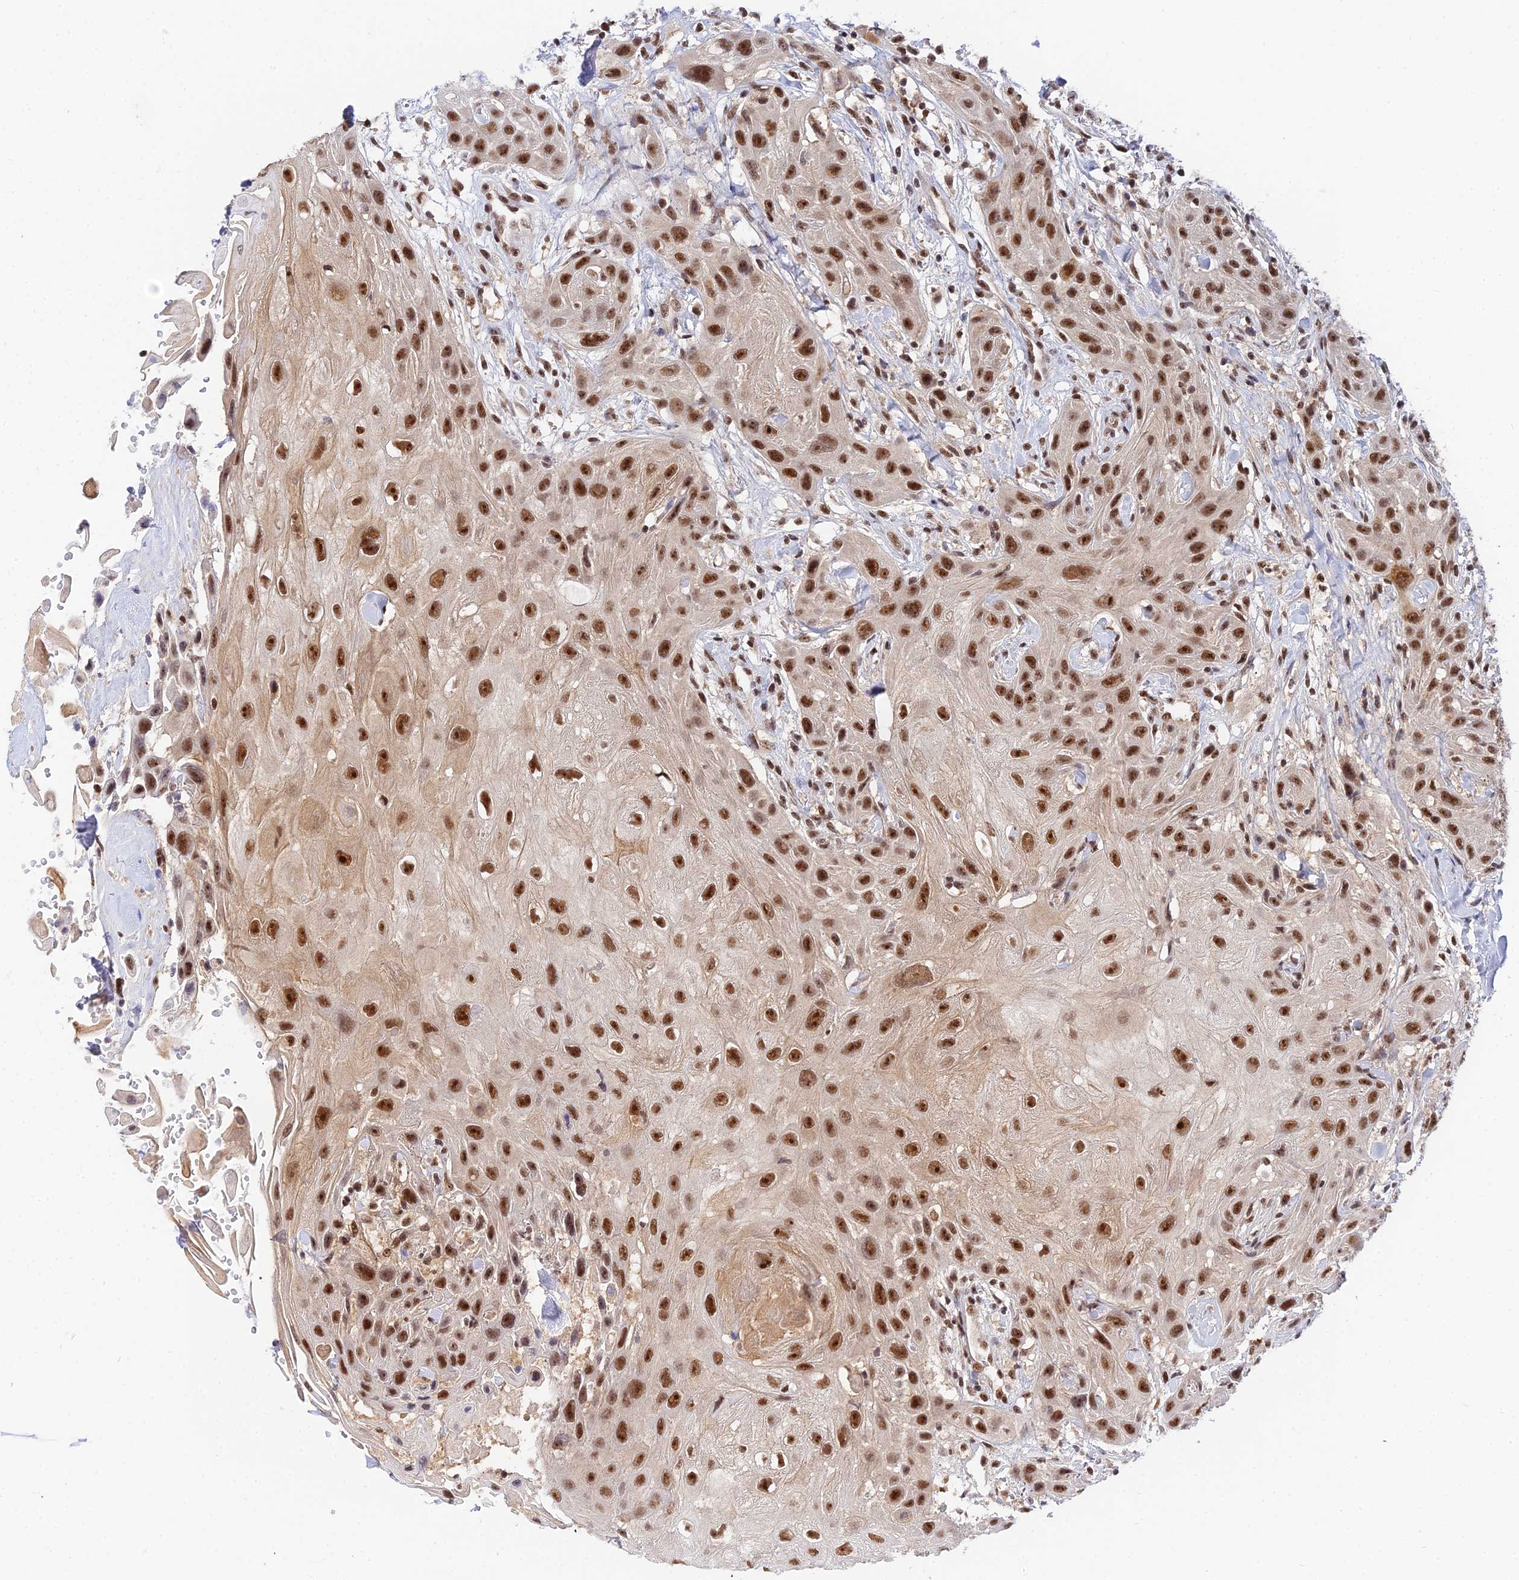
{"staining": {"intensity": "strong", "quantity": ">75%", "location": "nuclear"}, "tissue": "head and neck cancer", "cell_type": "Tumor cells", "image_type": "cancer", "snomed": [{"axis": "morphology", "description": "Squamous cell carcinoma, NOS"}, {"axis": "topography", "description": "Head-Neck"}], "caption": "Immunohistochemistry (IHC) of human squamous cell carcinoma (head and neck) demonstrates high levels of strong nuclear expression in approximately >75% of tumor cells. (IHC, brightfield microscopy, high magnification).", "gene": "EXOSC3", "patient": {"sex": "male", "age": 81}}